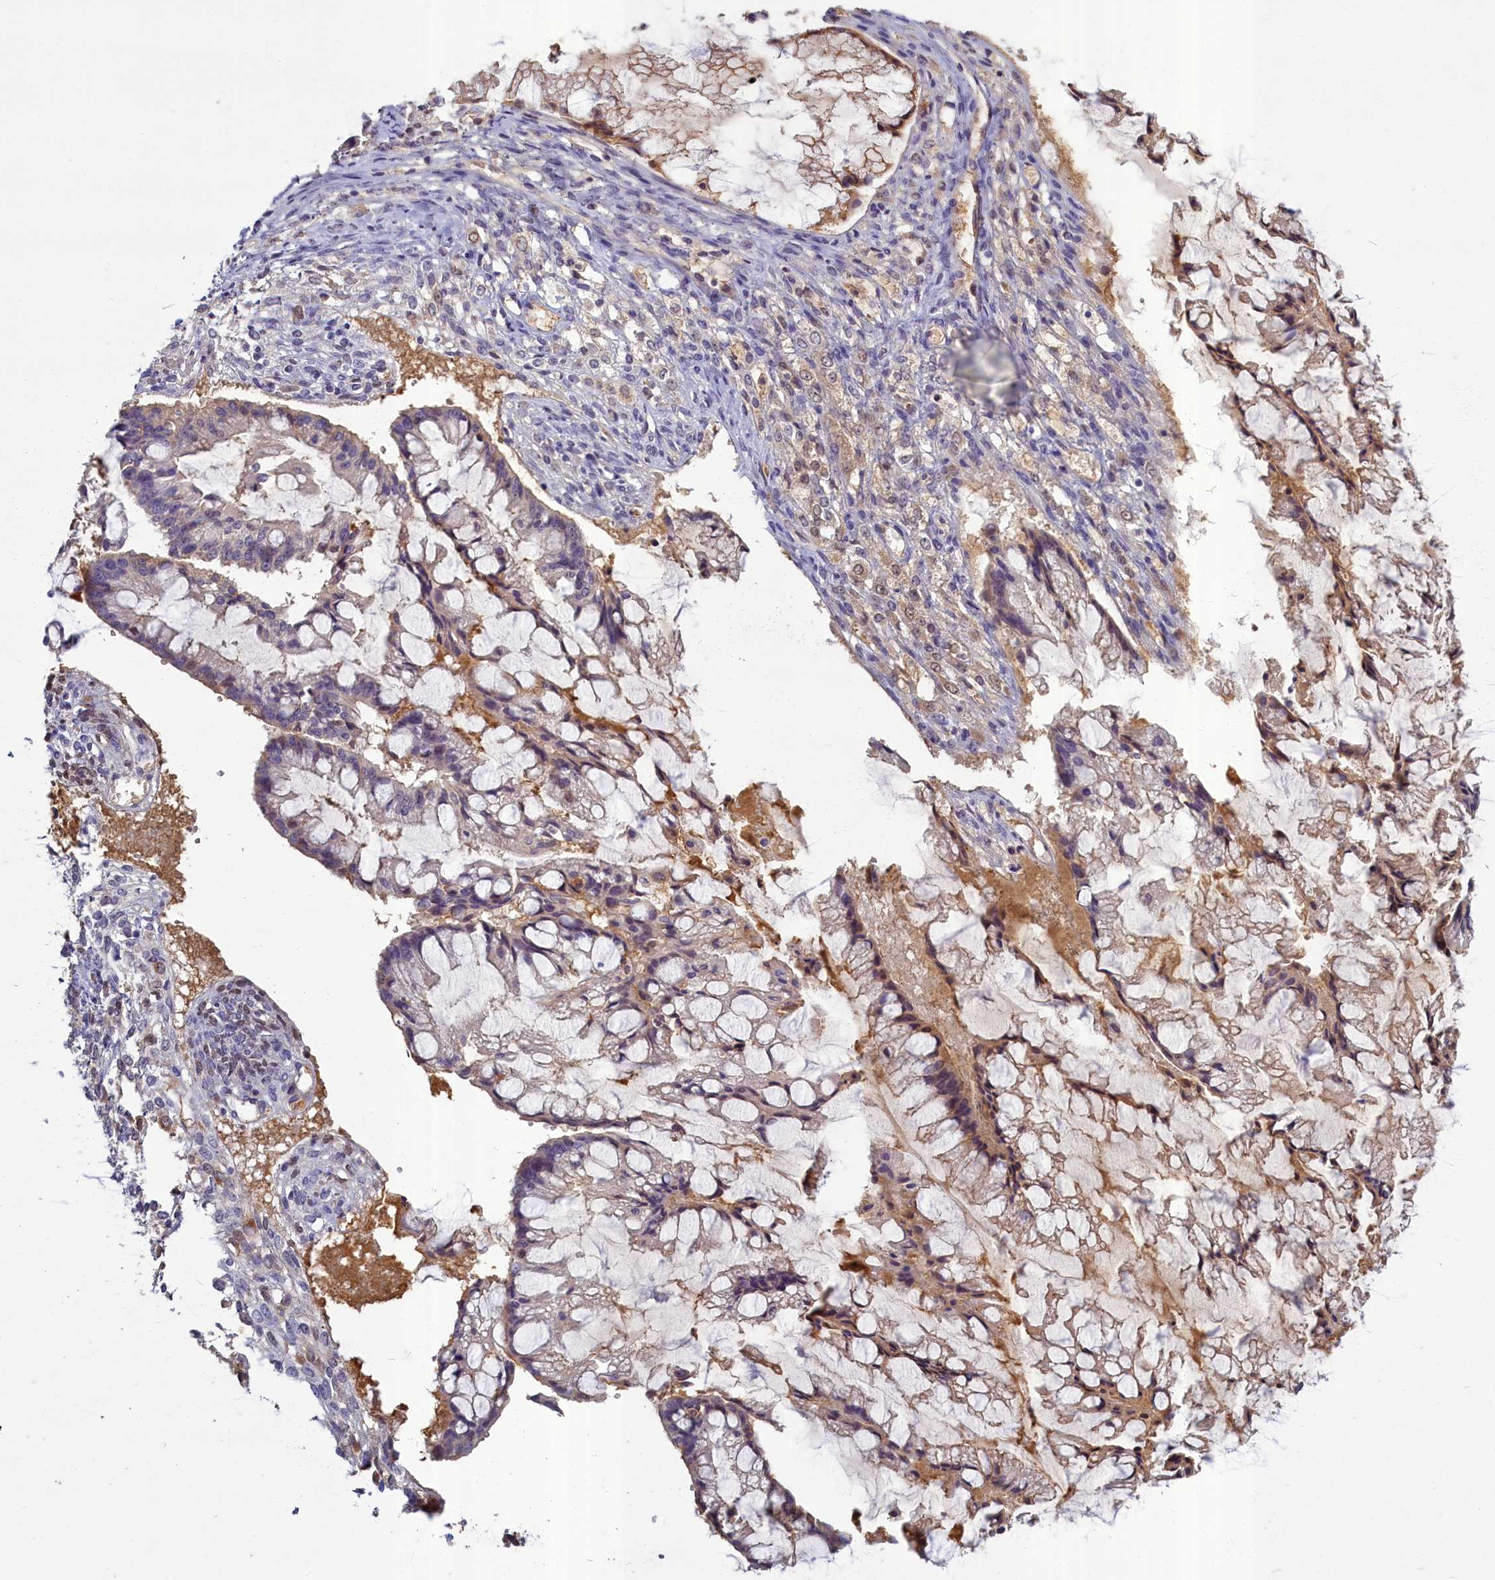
{"staining": {"intensity": "weak", "quantity": "25%-75%", "location": "cytoplasmic/membranous"}, "tissue": "ovarian cancer", "cell_type": "Tumor cells", "image_type": "cancer", "snomed": [{"axis": "morphology", "description": "Cystadenocarcinoma, mucinous, NOS"}, {"axis": "topography", "description": "Ovary"}], "caption": "There is low levels of weak cytoplasmic/membranous expression in tumor cells of ovarian cancer (mucinous cystadenocarcinoma), as demonstrated by immunohistochemical staining (brown color).", "gene": "SV2C", "patient": {"sex": "female", "age": 73}}